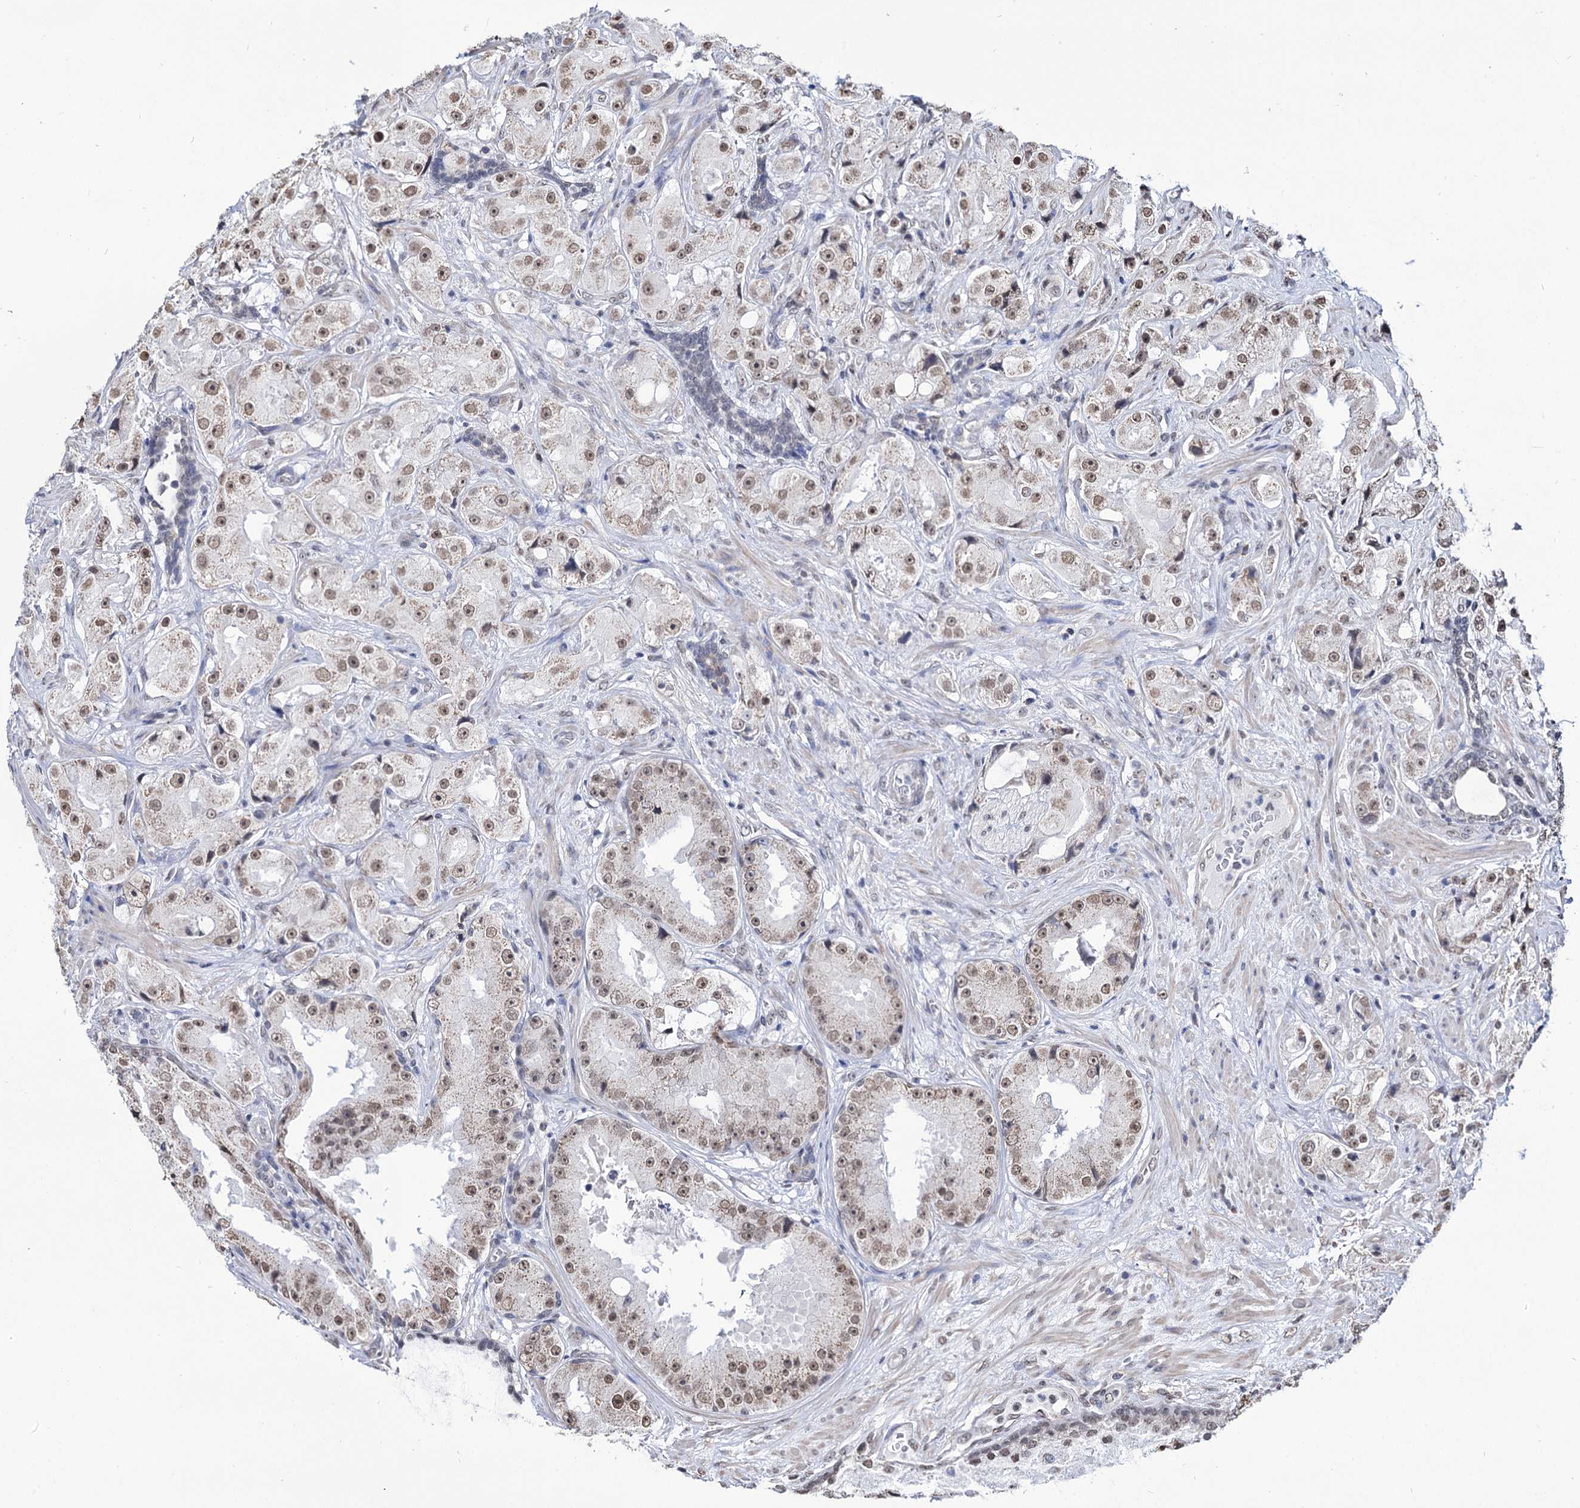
{"staining": {"intensity": "moderate", "quantity": ">75%", "location": "nuclear"}, "tissue": "prostate cancer", "cell_type": "Tumor cells", "image_type": "cancer", "snomed": [{"axis": "morphology", "description": "Adenocarcinoma, High grade"}, {"axis": "topography", "description": "Prostate"}], "caption": "Adenocarcinoma (high-grade) (prostate) stained with a protein marker shows moderate staining in tumor cells.", "gene": "ABHD10", "patient": {"sex": "male", "age": 73}}